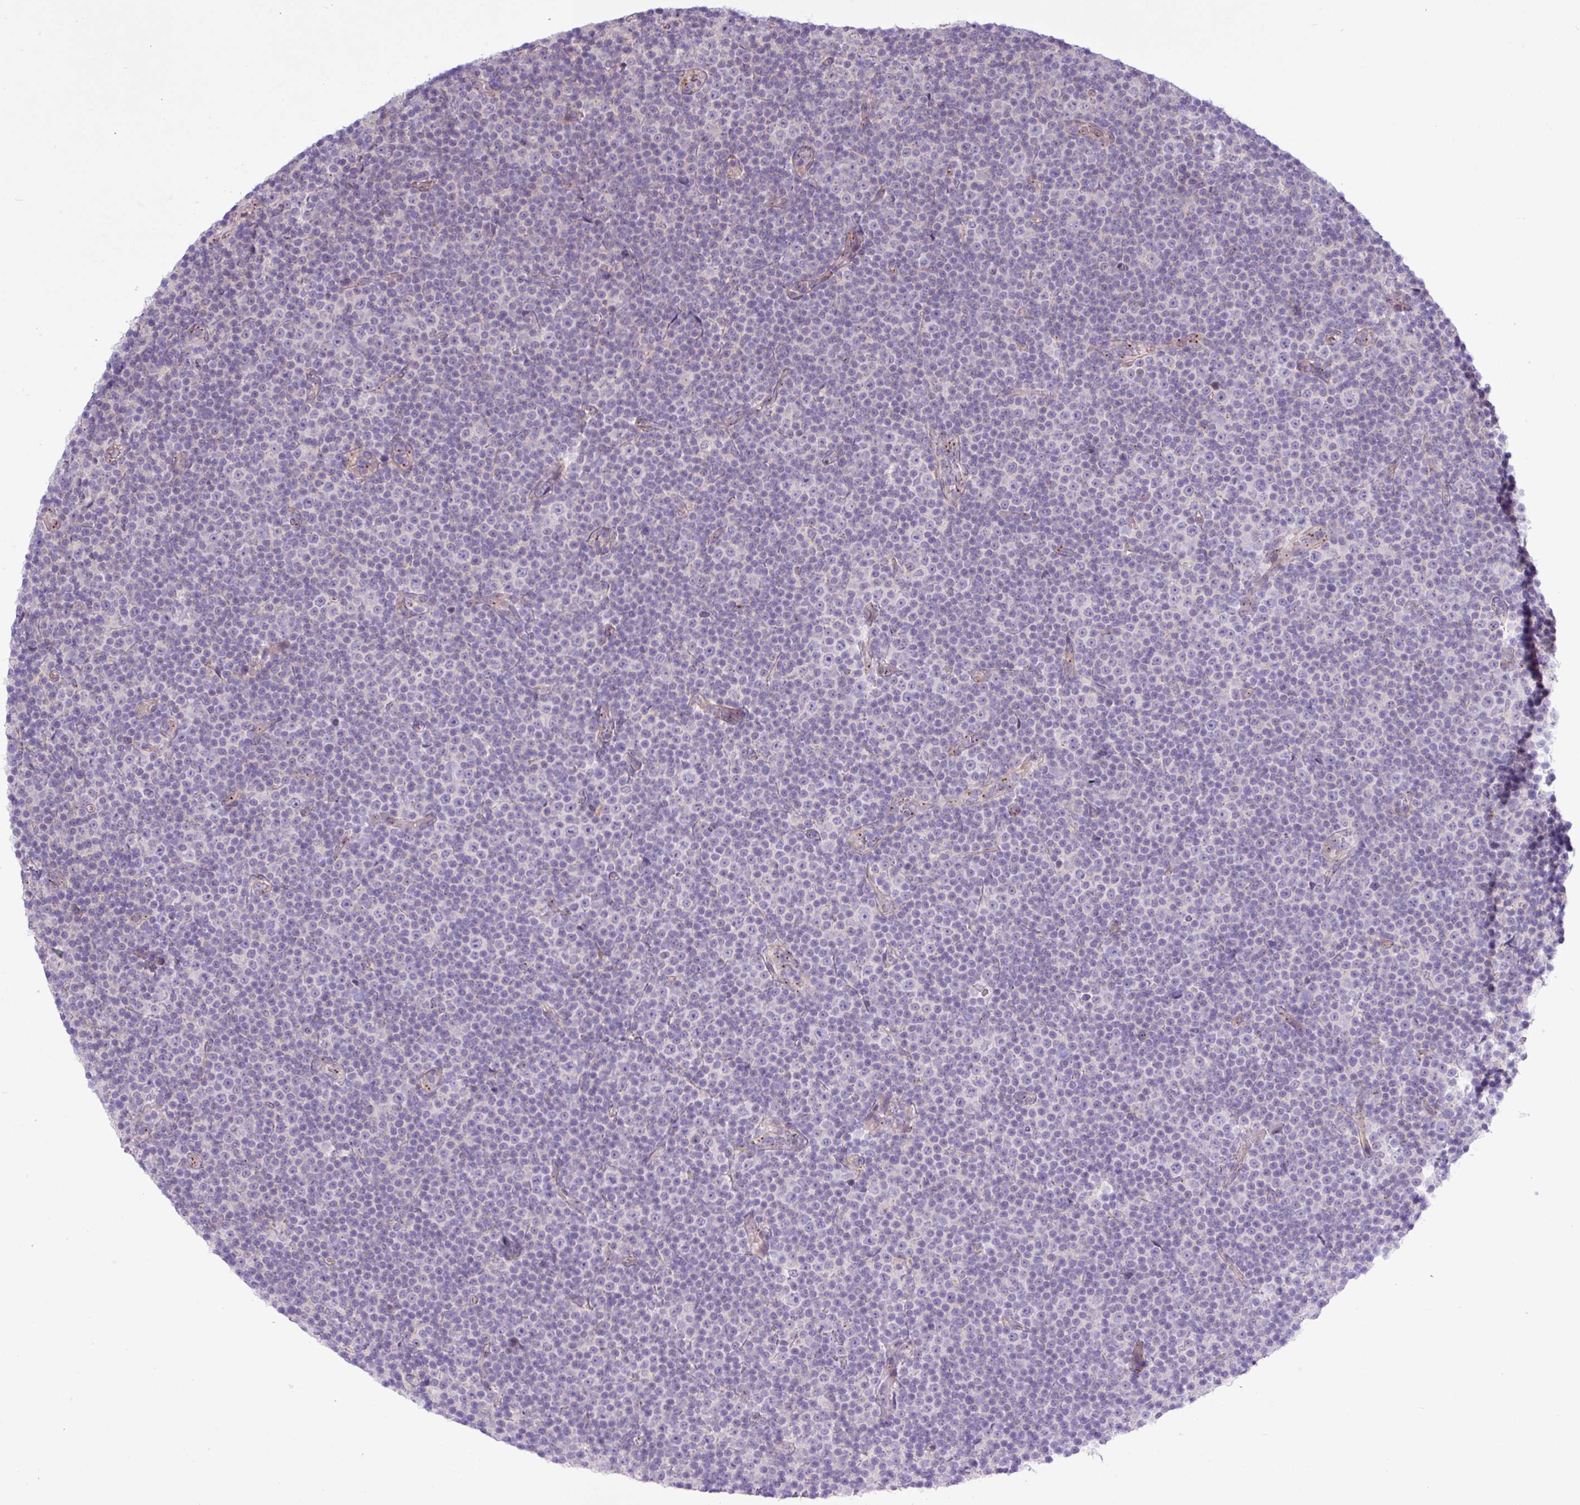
{"staining": {"intensity": "negative", "quantity": "none", "location": "none"}, "tissue": "lymphoma", "cell_type": "Tumor cells", "image_type": "cancer", "snomed": [{"axis": "morphology", "description": "Malignant lymphoma, non-Hodgkin's type, Low grade"}, {"axis": "topography", "description": "Lymph node"}], "caption": "Tumor cells show no significant staining in lymphoma.", "gene": "SPINK8", "patient": {"sex": "female", "age": 67}}